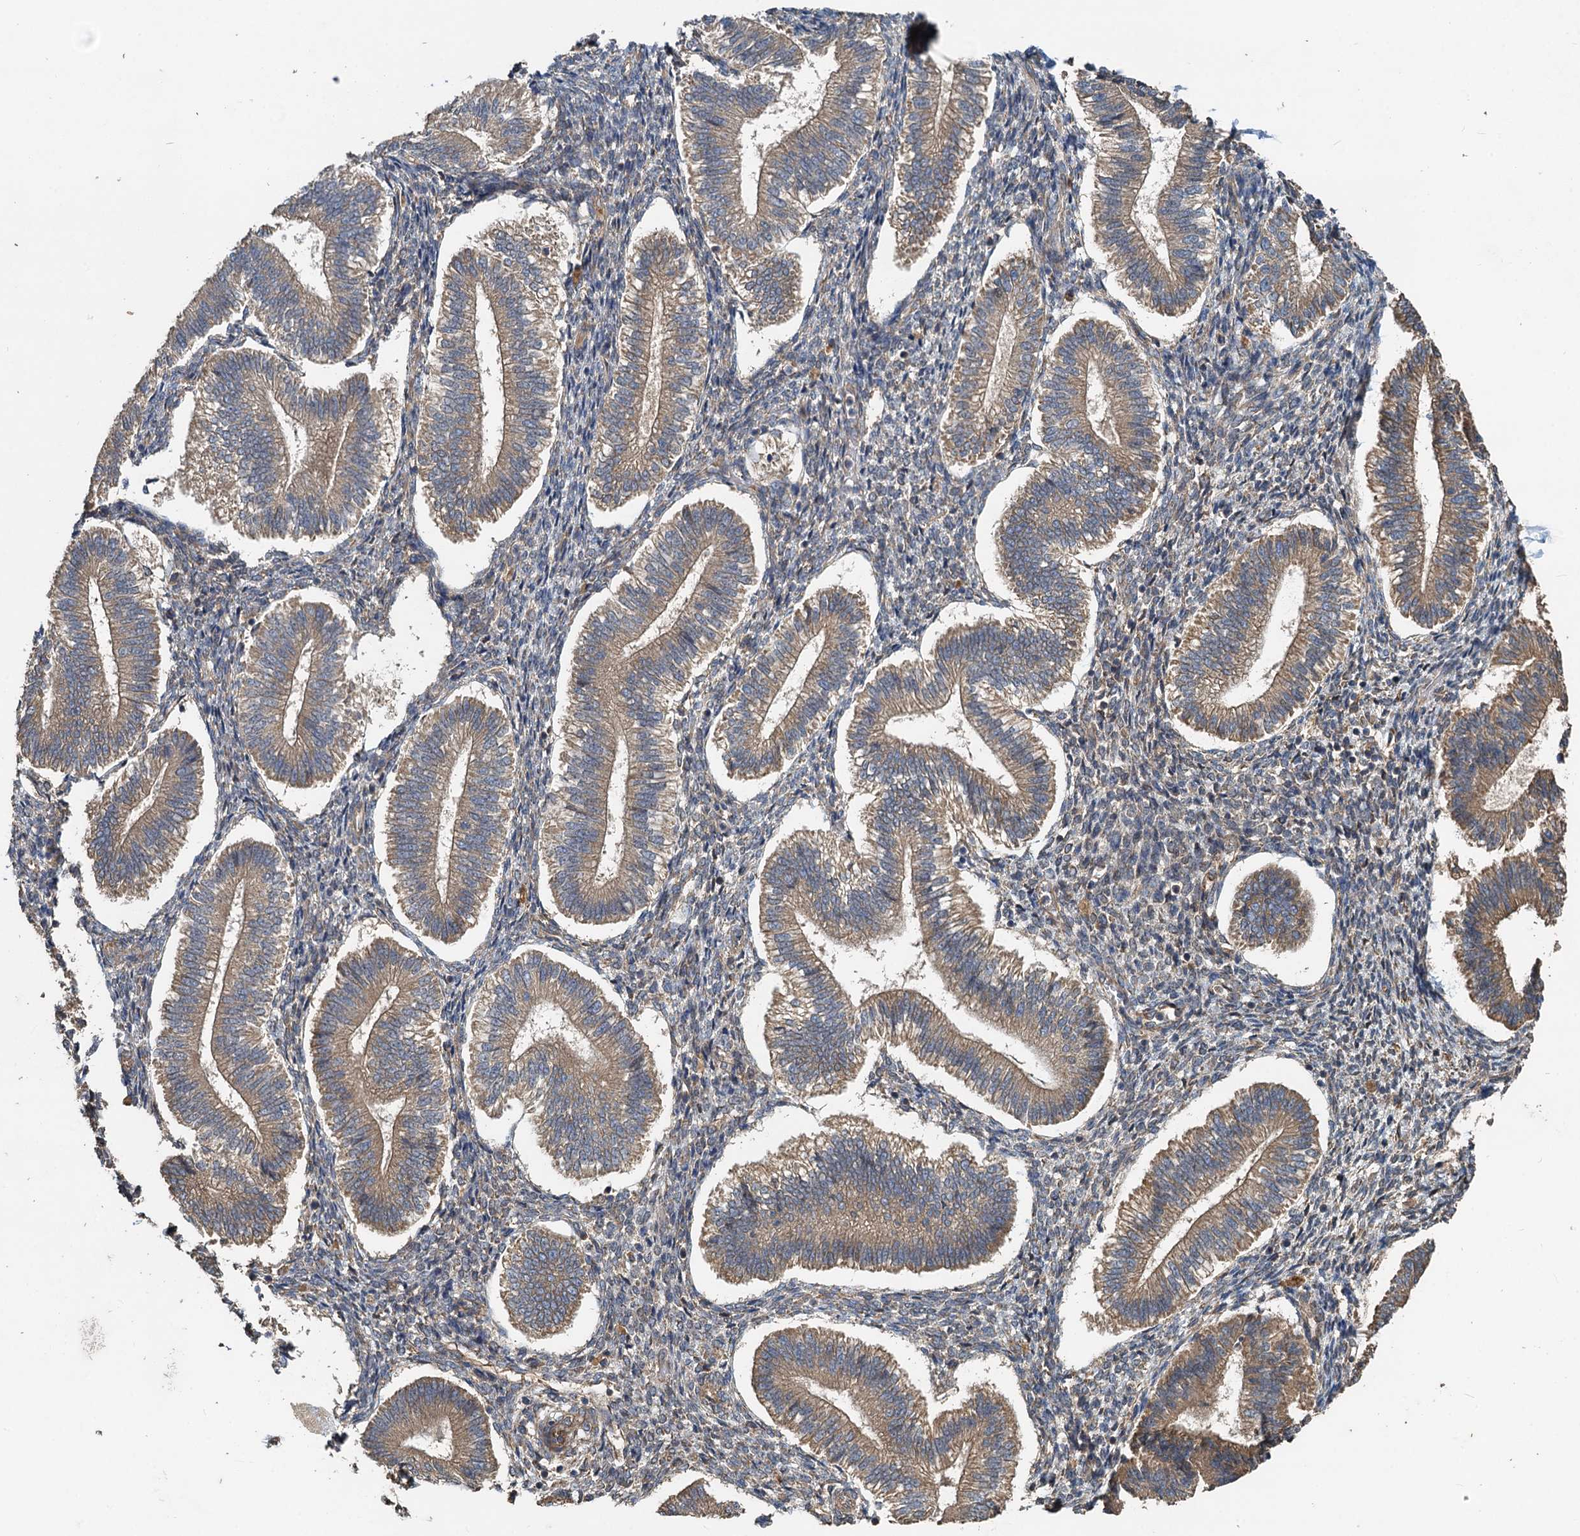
{"staining": {"intensity": "moderate", "quantity": "25%-75%", "location": "cytoplasmic/membranous"}, "tissue": "endometrium", "cell_type": "Cells in endometrial stroma", "image_type": "normal", "snomed": [{"axis": "morphology", "description": "Normal tissue, NOS"}, {"axis": "topography", "description": "Endometrium"}], "caption": "Moderate cytoplasmic/membranous expression is seen in approximately 25%-75% of cells in endometrial stroma in benign endometrium. (DAB = brown stain, brightfield microscopy at high magnification).", "gene": "HYI", "patient": {"sex": "female", "age": 25}}